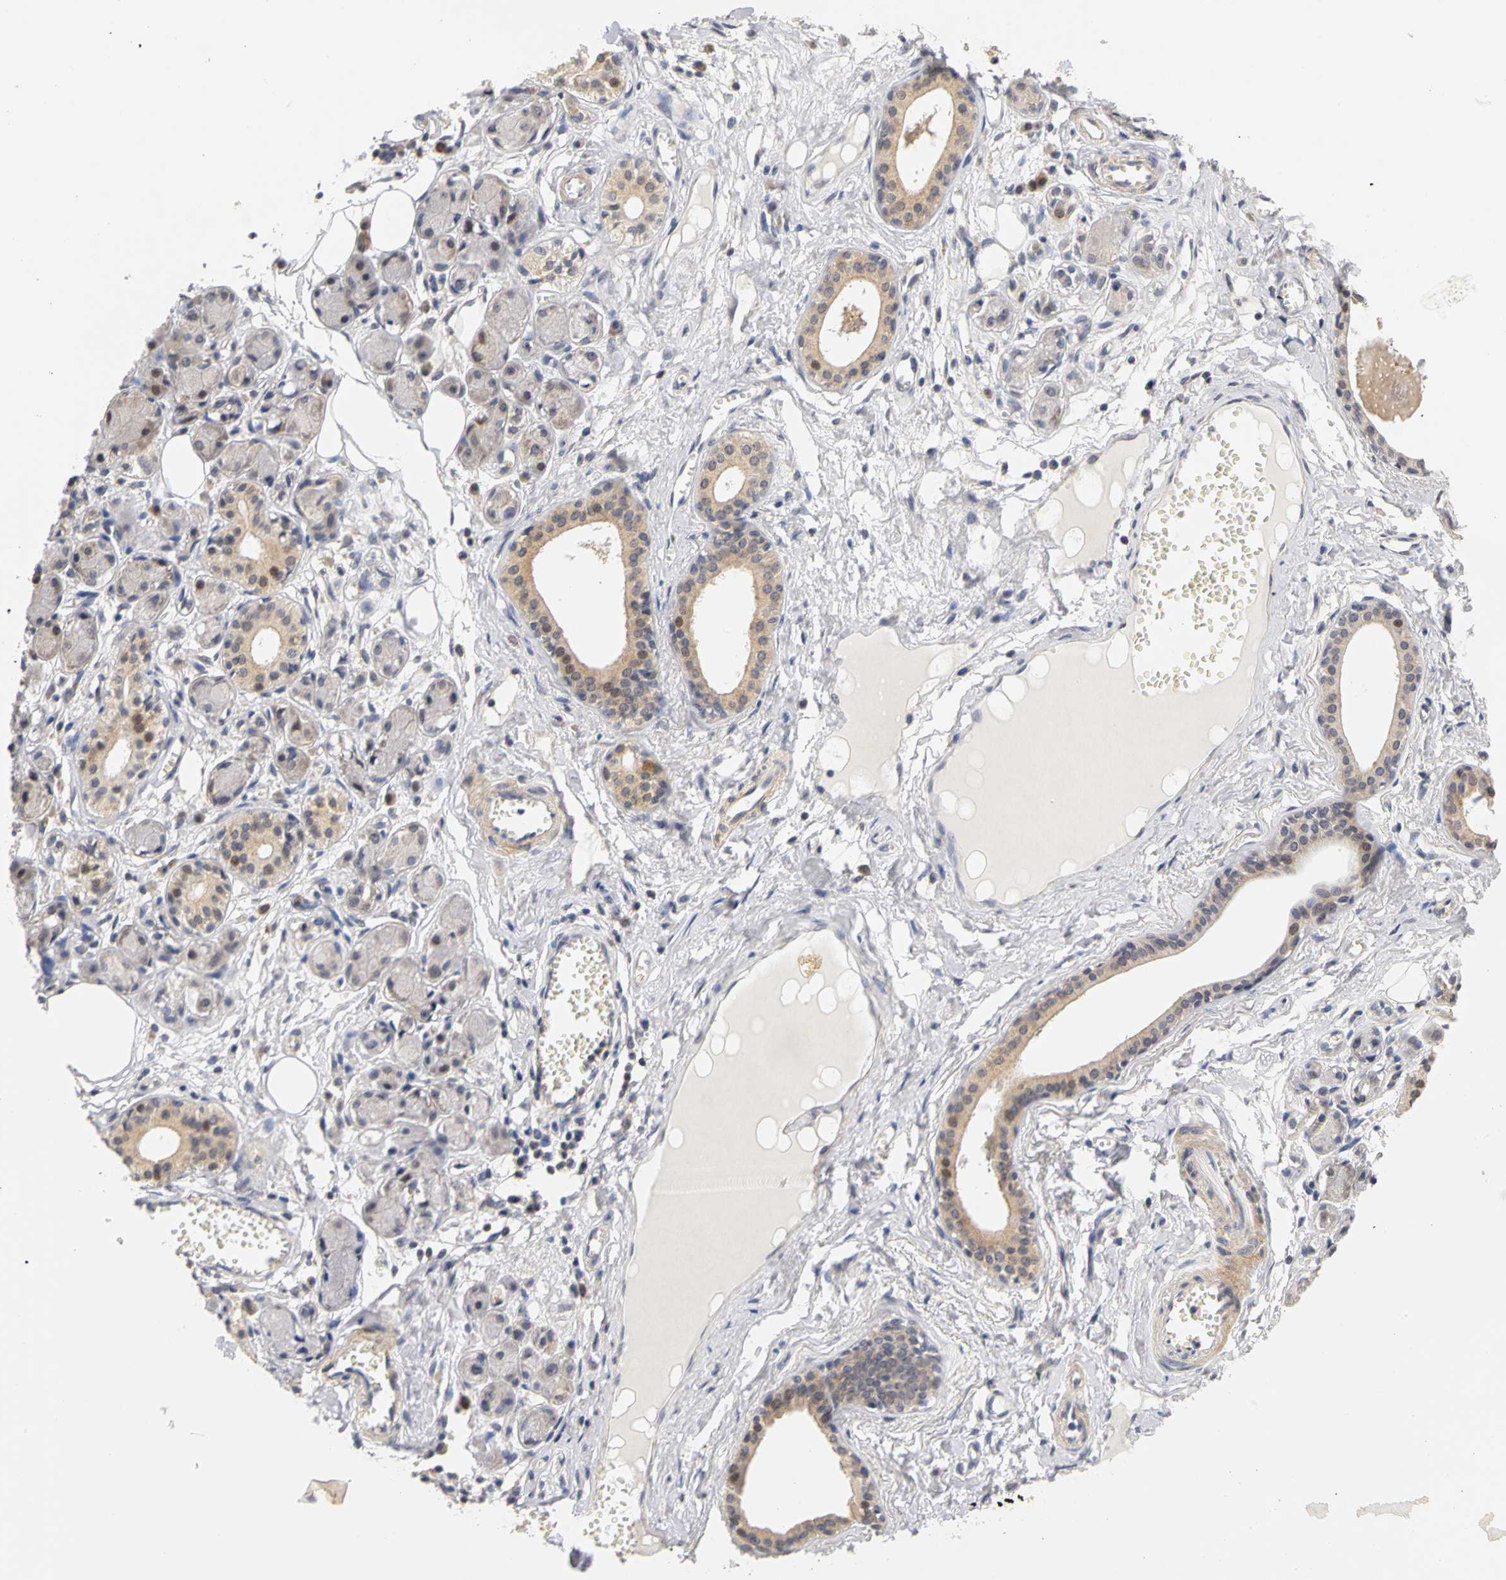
{"staining": {"intensity": "weak", "quantity": "25%-75%", "location": "cytoplasmic/membranous"}, "tissue": "adipose tissue", "cell_type": "Adipocytes", "image_type": "normal", "snomed": [{"axis": "morphology", "description": "Normal tissue, NOS"}, {"axis": "morphology", "description": "Inflammation, NOS"}, {"axis": "topography", "description": "Vascular tissue"}, {"axis": "topography", "description": "Salivary gland"}], "caption": "Benign adipose tissue reveals weak cytoplasmic/membranous expression in approximately 25%-75% of adipocytes, visualized by immunohistochemistry. The staining is performed using DAB brown chromogen to label protein expression. The nuclei are counter-stained blue using hematoxylin.", "gene": "UBE2M", "patient": {"sex": "female", "age": 75}}